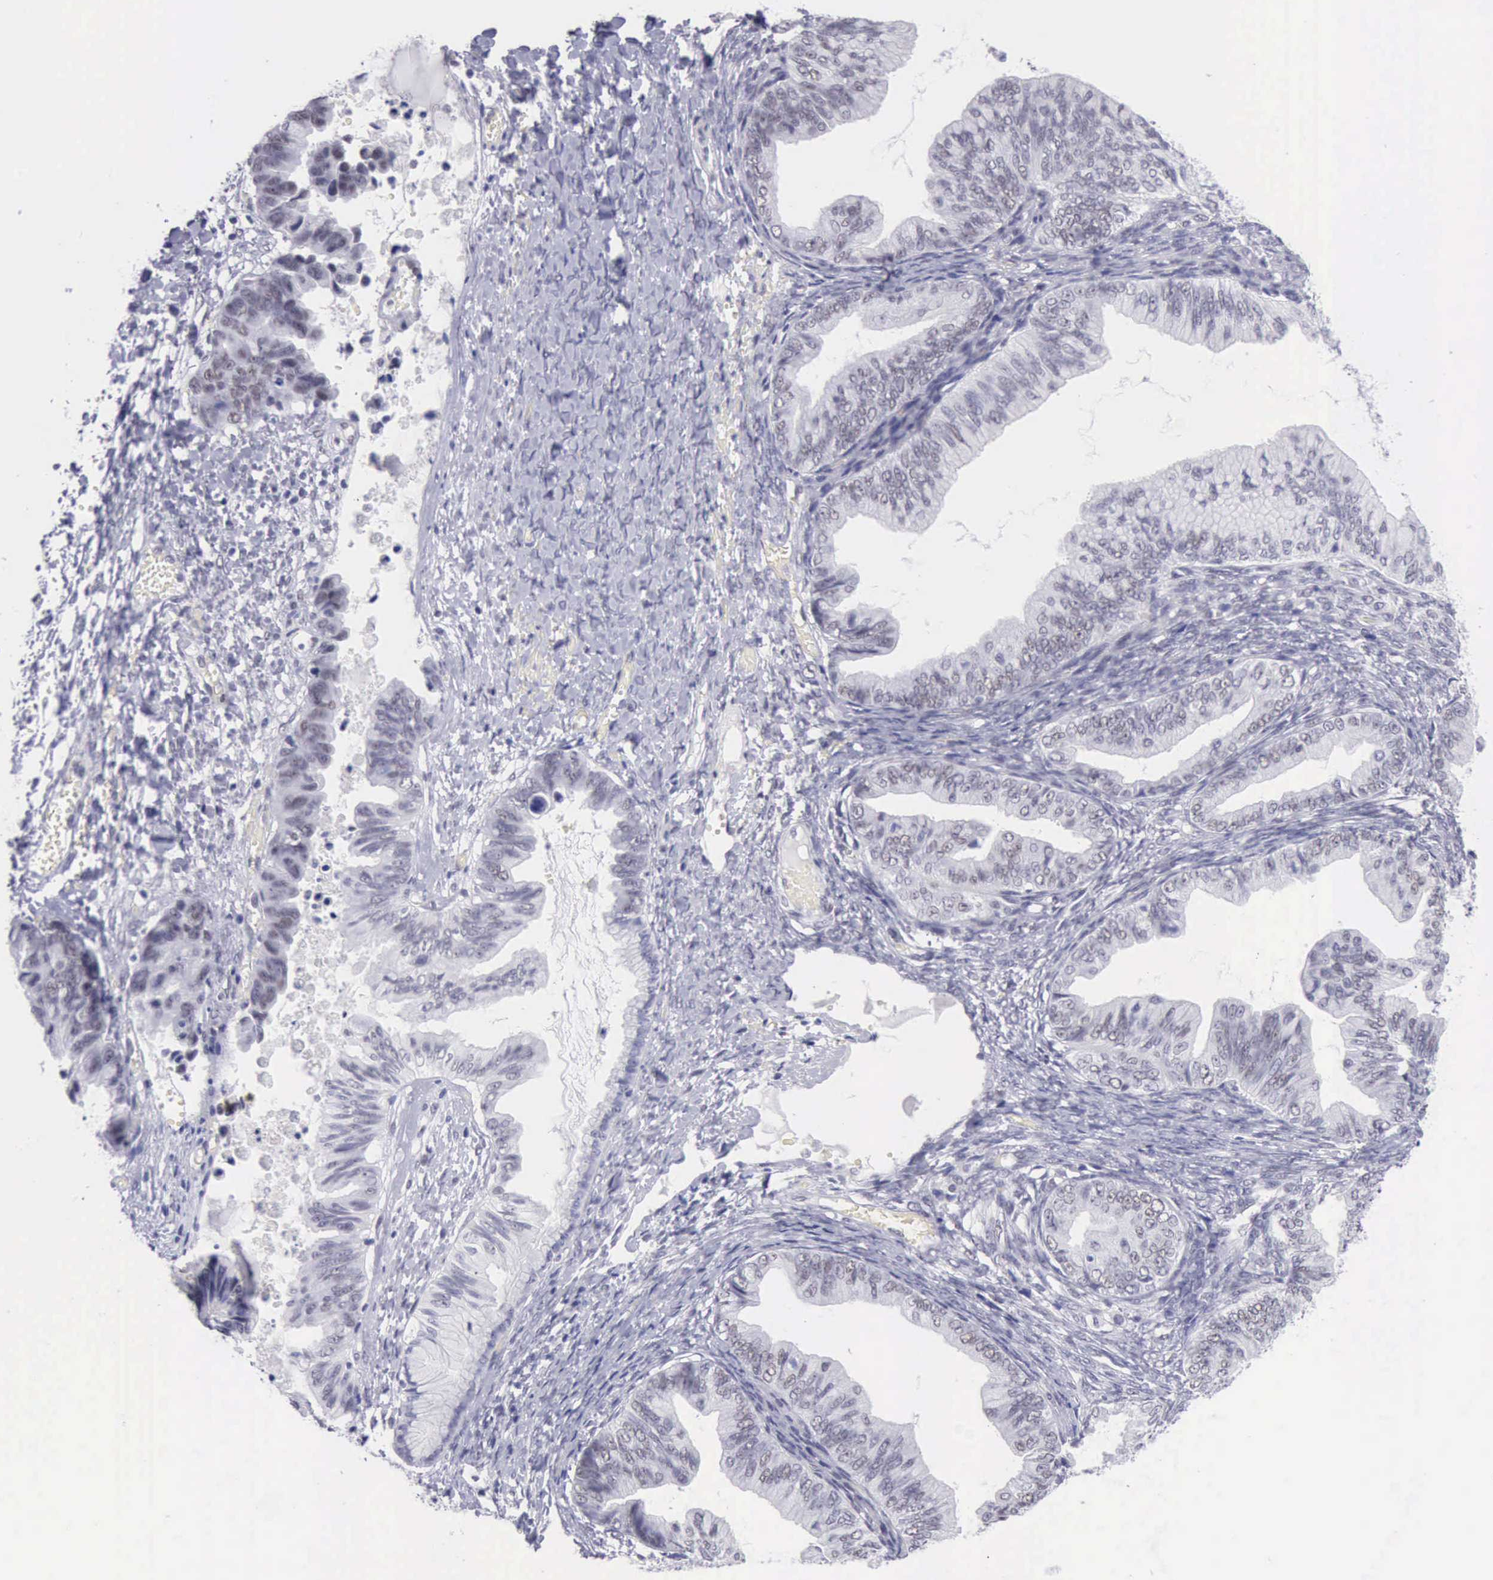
{"staining": {"intensity": "negative", "quantity": "none", "location": "none"}, "tissue": "ovarian cancer", "cell_type": "Tumor cells", "image_type": "cancer", "snomed": [{"axis": "morphology", "description": "Cystadenocarcinoma, mucinous, NOS"}, {"axis": "topography", "description": "Ovary"}], "caption": "Ovarian mucinous cystadenocarcinoma stained for a protein using IHC reveals no staining tumor cells.", "gene": "EP300", "patient": {"sex": "female", "age": 36}}